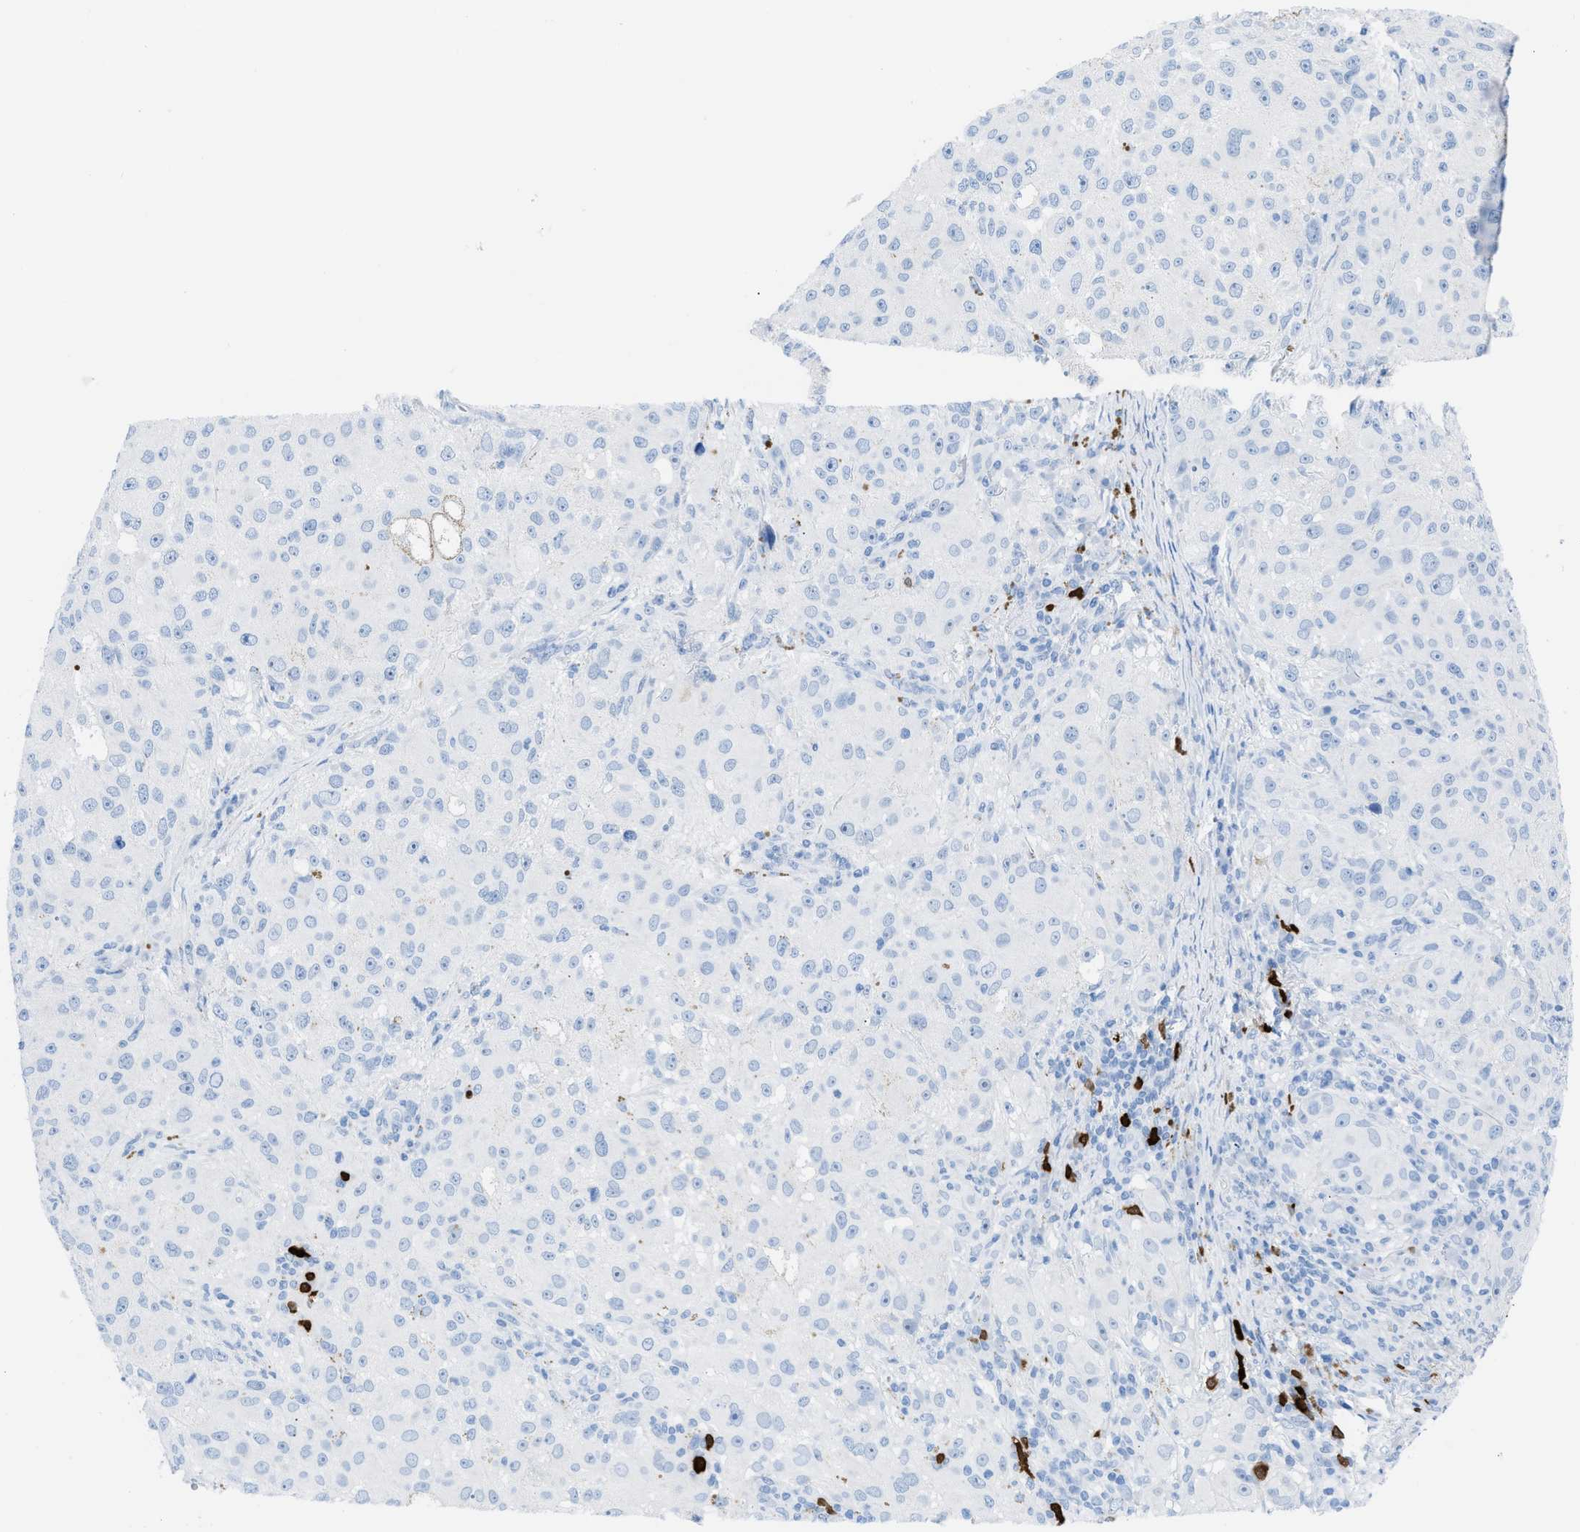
{"staining": {"intensity": "negative", "quantity": "none", "location": "none"}, "tissue": "melanoma", "cell_type": "Tumor cells", "image_type": "cancer", "snomed": [{"axis": "morphology", "description": "Necrosis, NOS"}, {"axis": "morphology", "description": "Malignant melanoma, NOS"}, {"axis": "topography", "description": "Skin"}], "caption": "Tumor cells are negative for protein expression in human melanoma.", "gene": "TCL1A", "patient": {"sex": "female", "age": 87}}